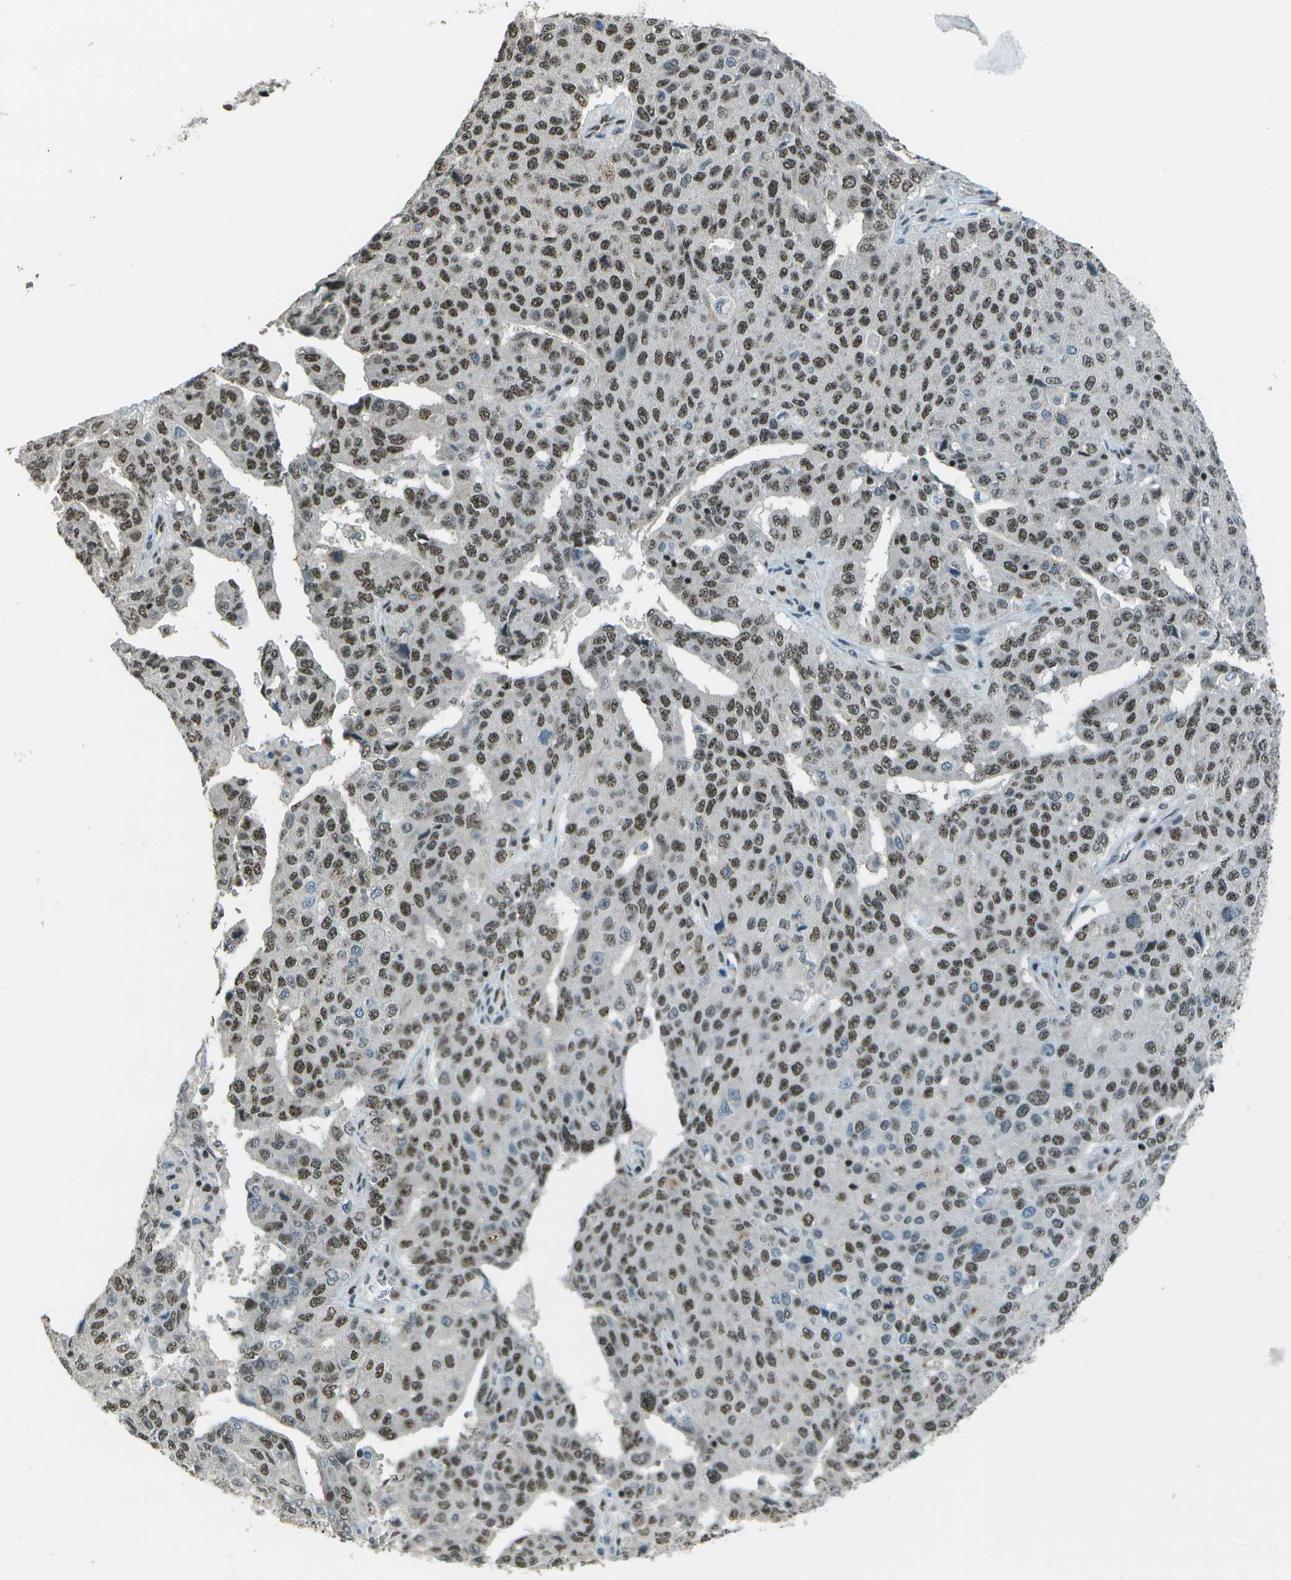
{"staining": {"intensity": "moderate", "quantity": ">75%", "location": "nuclear"}, "tissue": "ovarian cancer", "cell_type": "Tumor cells", "image_type": "cancer", "snomed": [{"axis": "morphology", "description": "Carcinoma, endometroid"}, {"axis": "topography", "description": "Ovary"}], "caption": "Immunohistochemical staining of ovarian cancer shows medium levels of moderate nuclear positivity in about >75% of tumor cells.", "gene": "DEPDC1", "patient": {"sex": "female", "age": 62}}